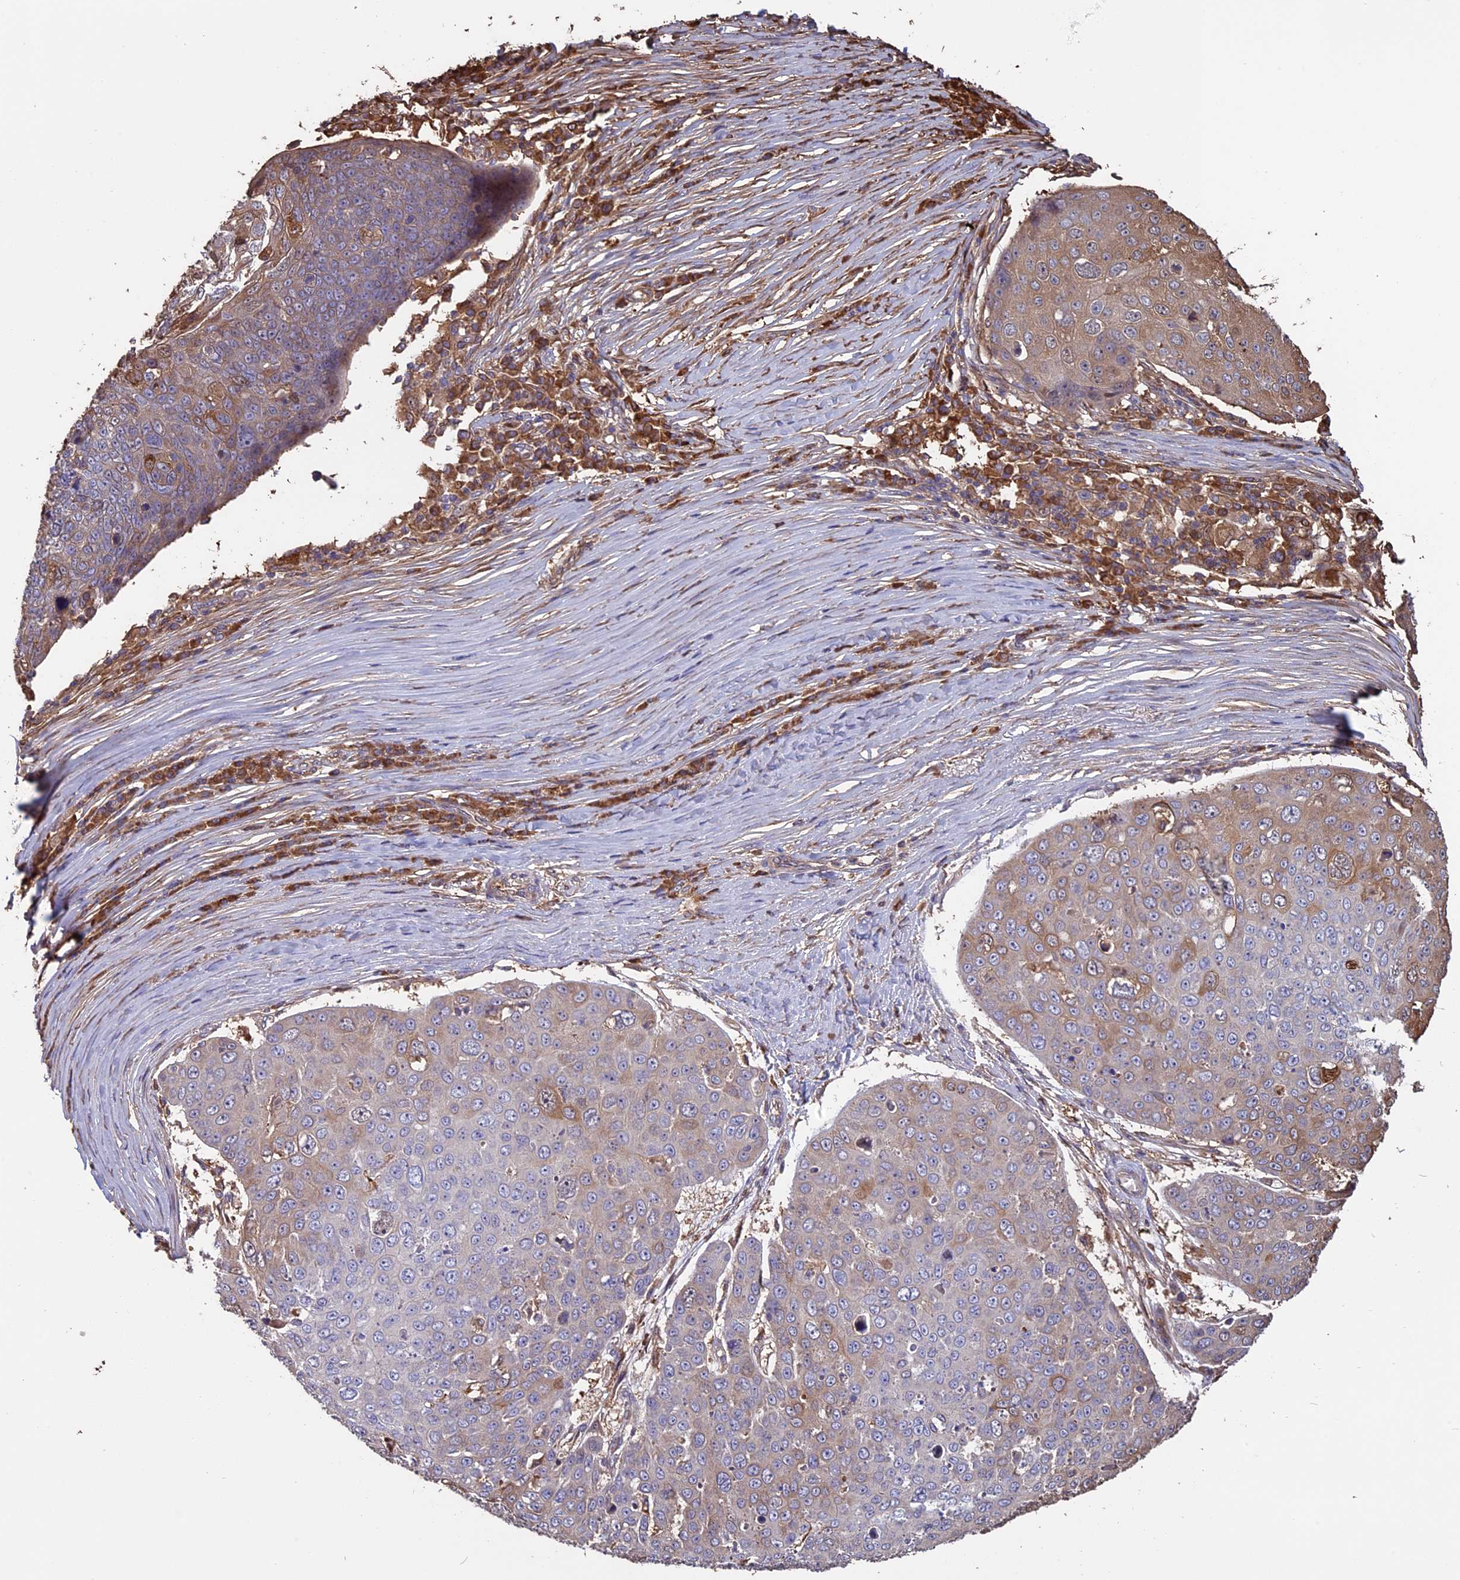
{"staining": {"intensity": "weak", "quantity": "25%-75%", "location": "cytoplasmic/membranous"}, "tissue": "skin cancer", "cell_type": "Tumor cells", "image_type": "cancer", "snomed": [{"axis": "morphology", "description": "Squamous cell carcinoma, NOS"}, {"axis": "topography", "description": "Skin"}], "caption": "Immunohistochemistry (IHC) staining of skin cancer (squamous cell carcinoma), which demonstrates low levels of weak cytoplasmic/membranous expression in about 25%-75% of tumor cells indicating weak cytoplasmic/membranous protein expression. The staining was performed using DAB (brown) for protein detection and nuclei were counterstained in hematoxylin (blue).", "gene": "VWA3A", "patient": {"sex": "male", "age": 71}}